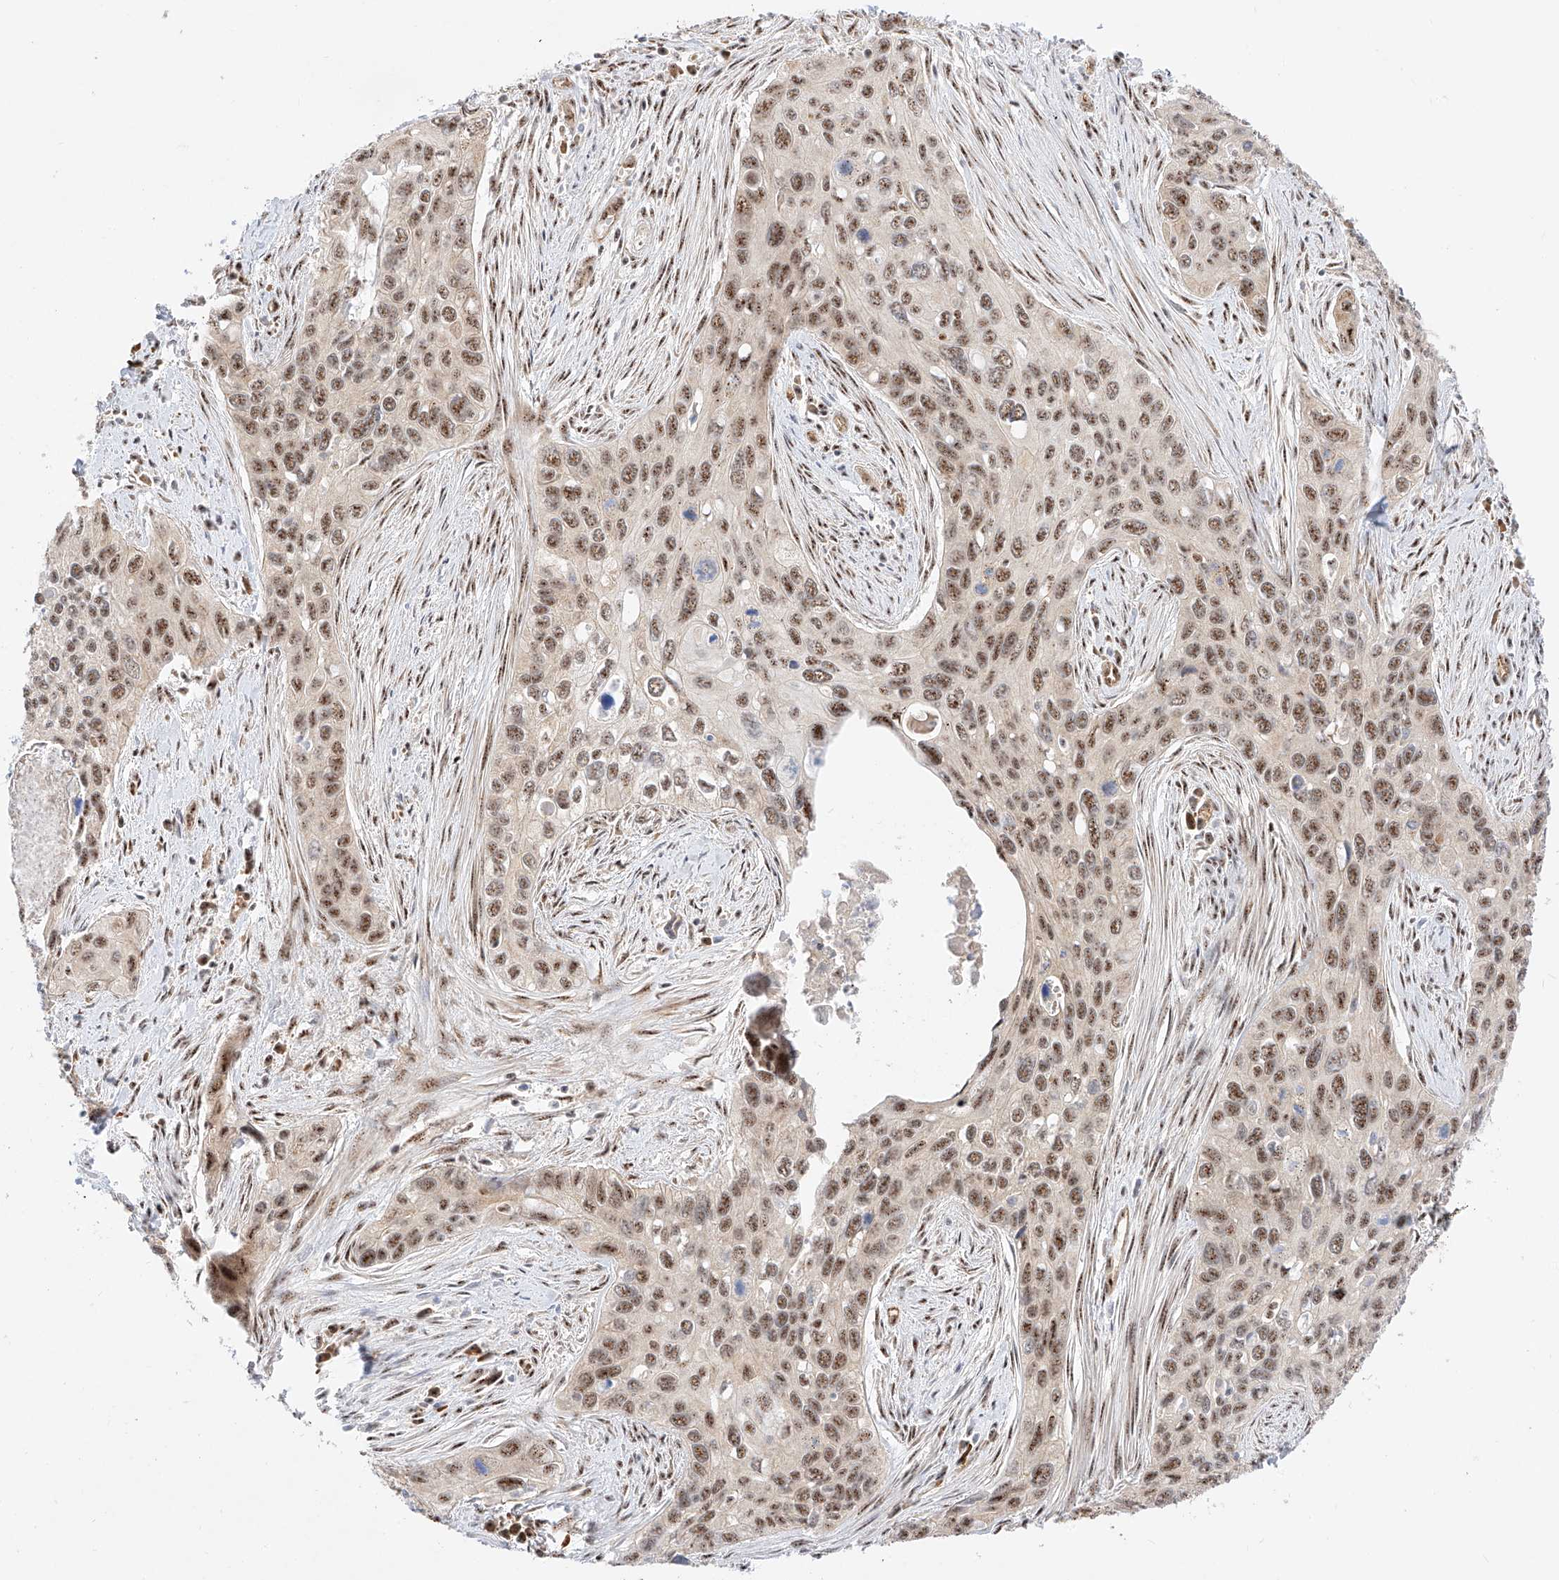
{"staining": {"intensity": "moderate", "quantity": ">75%", "location": "nuclear"}, "tissue": "cervical cancer", "cell_type": "Tumor cells", "image_type": "cancer", "snomed": [{"axis": "morphology", "description": "Squamous cell carcinoma, NOS"}, {"axis": "topography", "description": "Cervix"}], "caption": "Cervical cancer (squamous cell carcinoma) stained with immunohistochemistry (IHC) demonstrates moderate nuclear staining in about >75% of tumor cells. The staining is performed using DAB (3,3'-diaminobenzidine) brown chromogen to label protein expression. The nuclei are counter-stained blue using hematoxylin.", "gene": "ATXN7L2", "patient": {"sex": "female", "age": 55}}